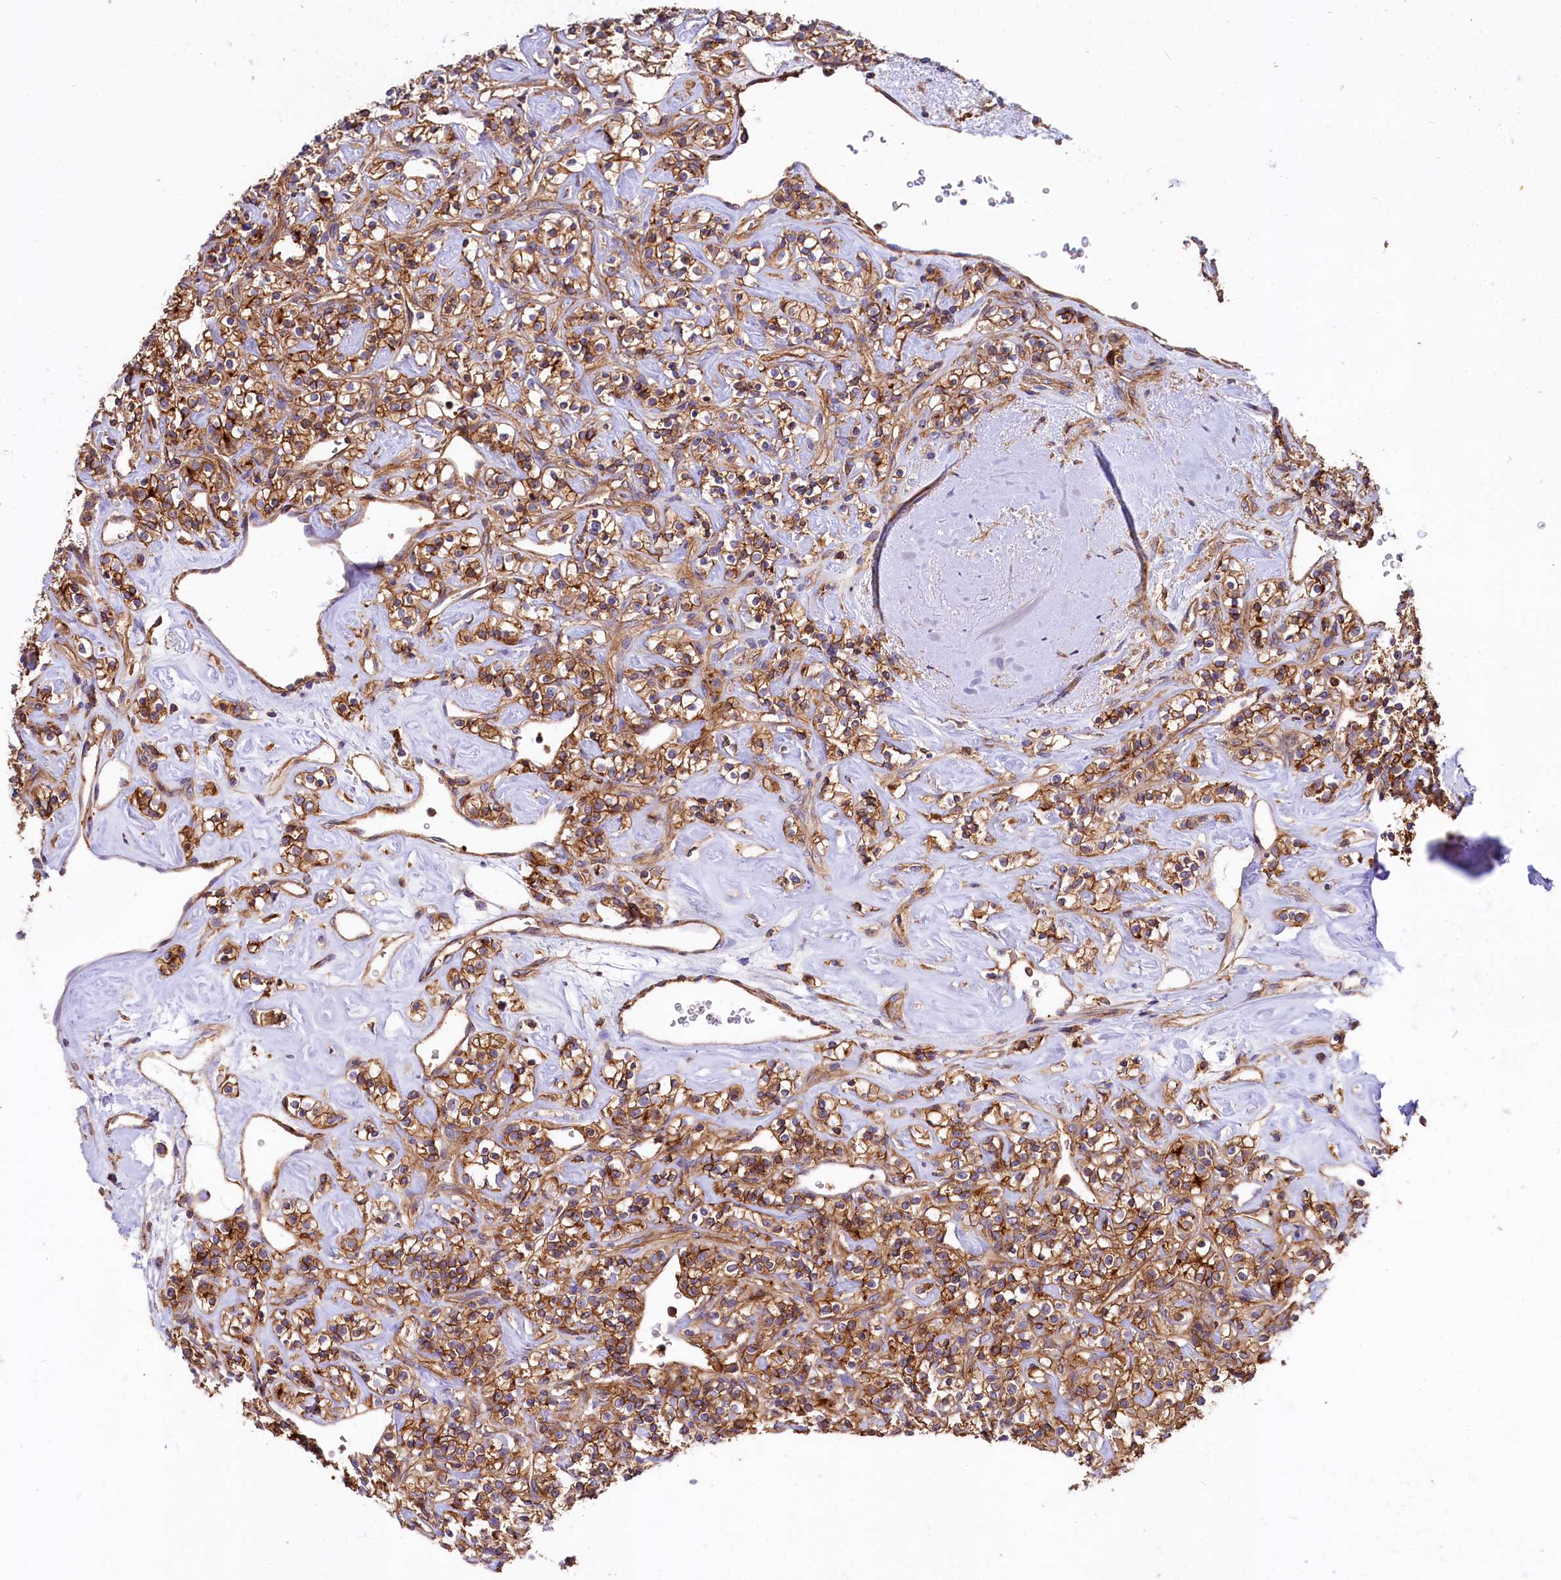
{"staining": {"intensity": "moderate", "quantity": ">75%", "location": "cytoplasmic/membranous"}, "tissue": "renal cancer", "cell_type": "Tumor cells", "image_type": "cancer", "snomed": [{"axis": "morphology", "description": "Adenocarcinoma, NOS"}, {"axis": "topography", "description": "Kidney"}], "caption": "Approximately >75% of tumor cells in renal cancer demonstrate moderate cytoplasmic/membranous protein staining as visualized by brown immunohistochemical staining.", "gene": "ANO6", "patient": {"sex": "male", "age": 77}}